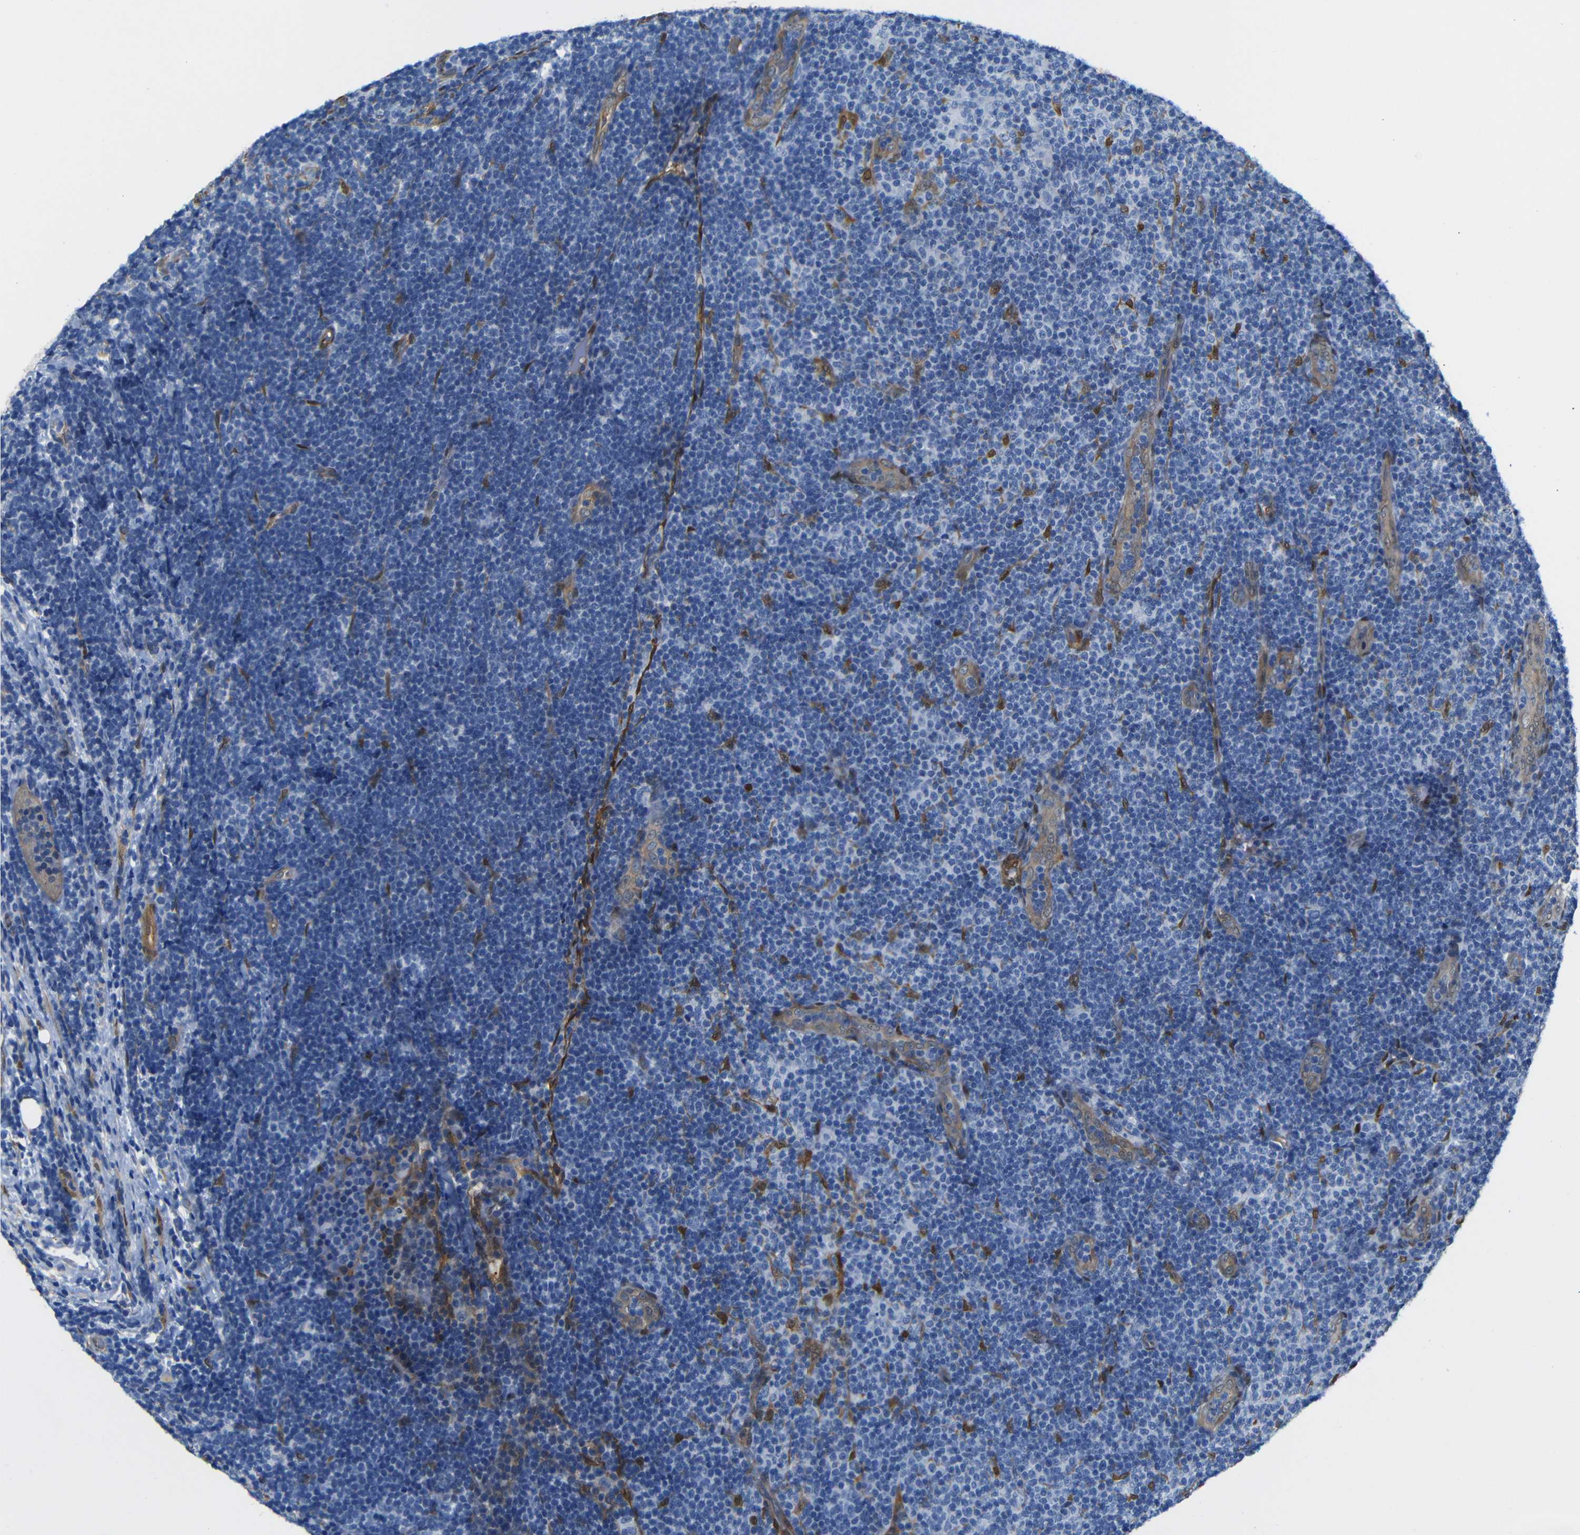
{"staining": {"intensity": "negative", "quantity": "none", "location": "none"}, "tissue": "lymphoma", "cell_type": "Tumor cells", "image_type": "cancer", "snomed": [{"axis": "morphology", "description": "Malignant lymphoma, non-Hodgkin's type, Low grade"}, {"axis": "topography", "description": "Lymph node"}], "caption": "There is no significant staining in tumor cells of low-grade malignant lymphoma, non-Hodgkin's type. (DAB IHC, high magnification).", "gene": "YAP1", "patient": {"sex": "male", "age": 83}}